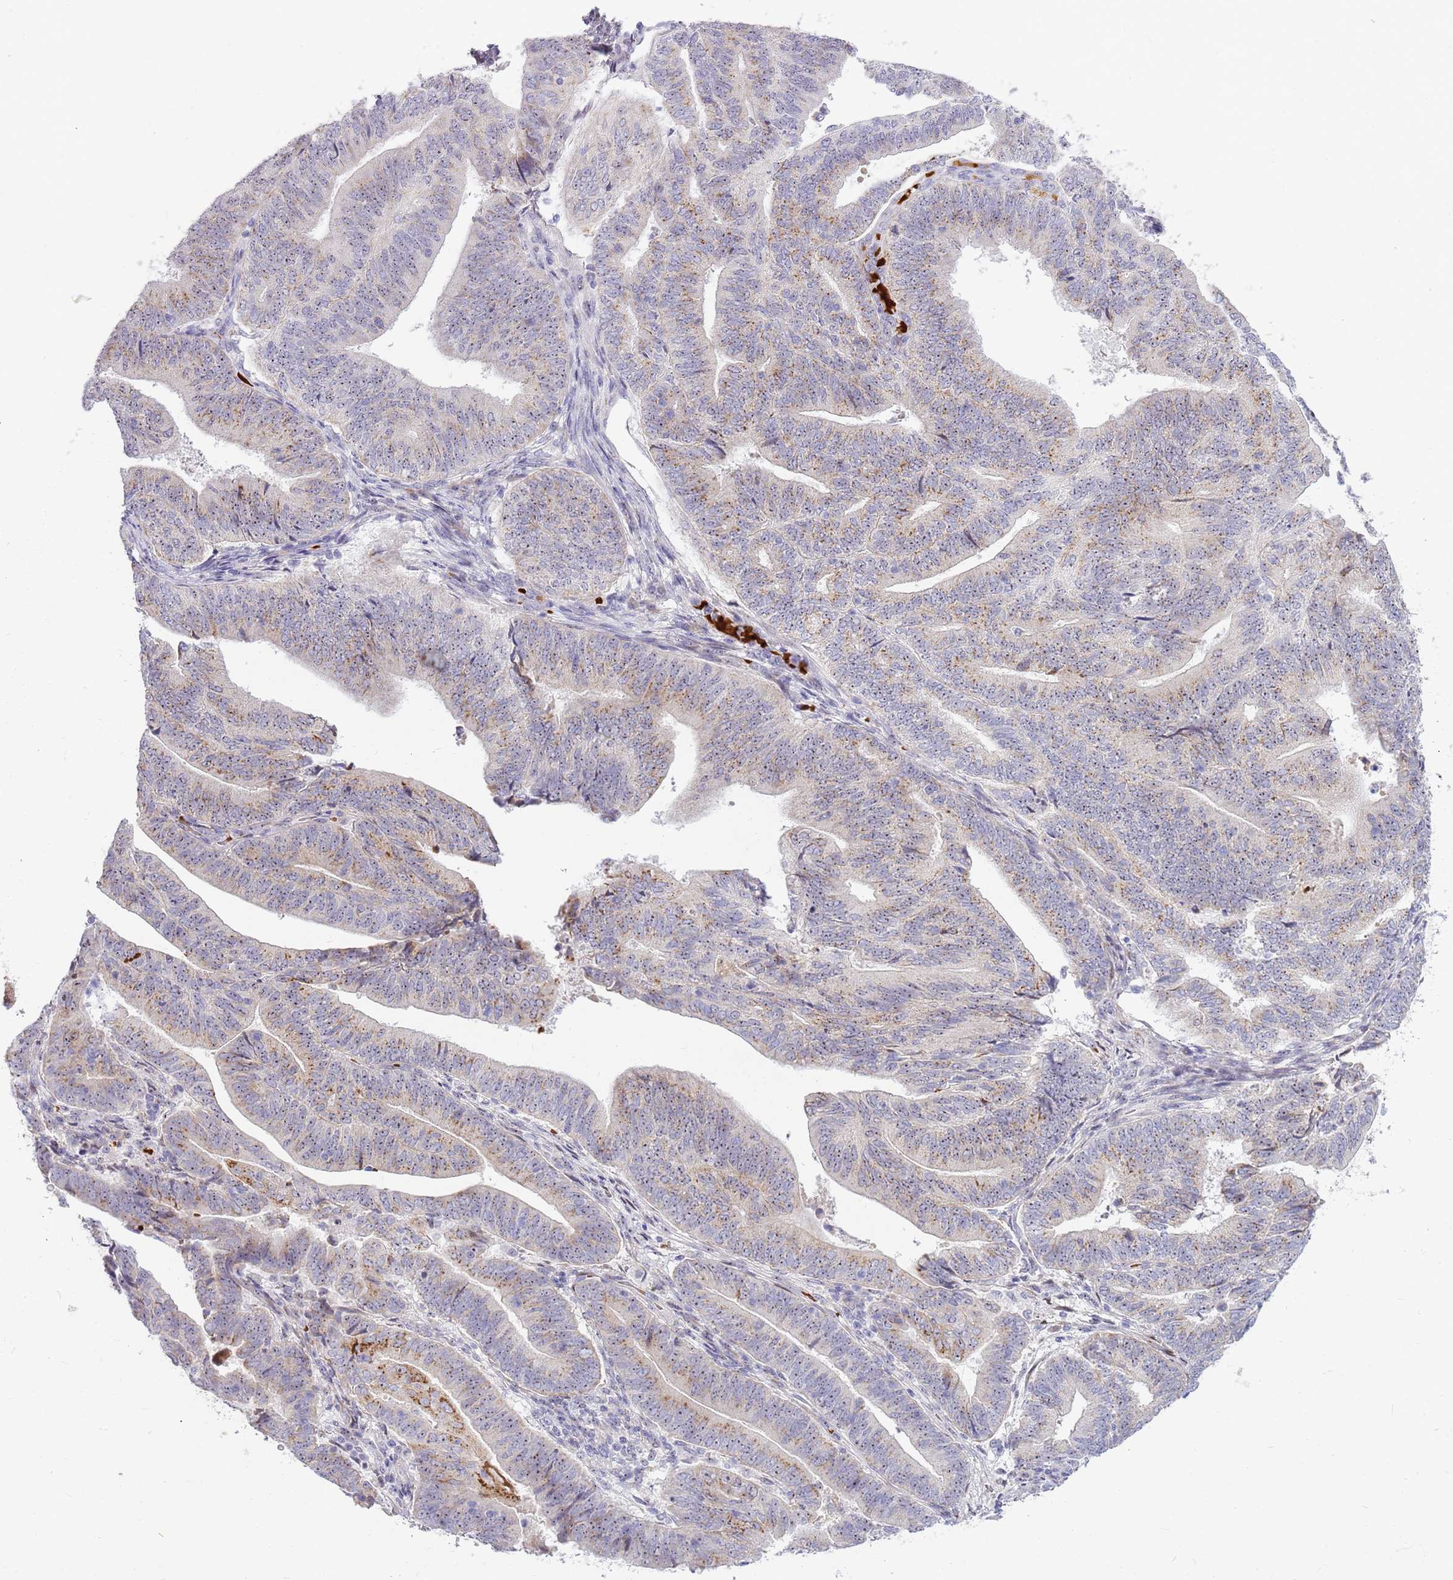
{"staining": {"intensity": "weak", "quantity": "25%-75%", "location": "cytoplasmic/membranous,nuclear"}, "tissue": "endometrial cancer", "cell_type": "Tumor cells", "image_type": "cancer", "snomed": [{"axis": "morphology", "description": "Adenocarcinoma, NOS"}, {"axis": "topography", "description": "Endometrium"}], "caption": "Protein staining demonstrates weak cytoplasmic/membranous and nuclear positivity in about 25%-75% of tumor cells in endometrial cancer (adenocarcinoma).", "gene": "DNAJA3", "patient": {"sex": "female", "age": 70}}